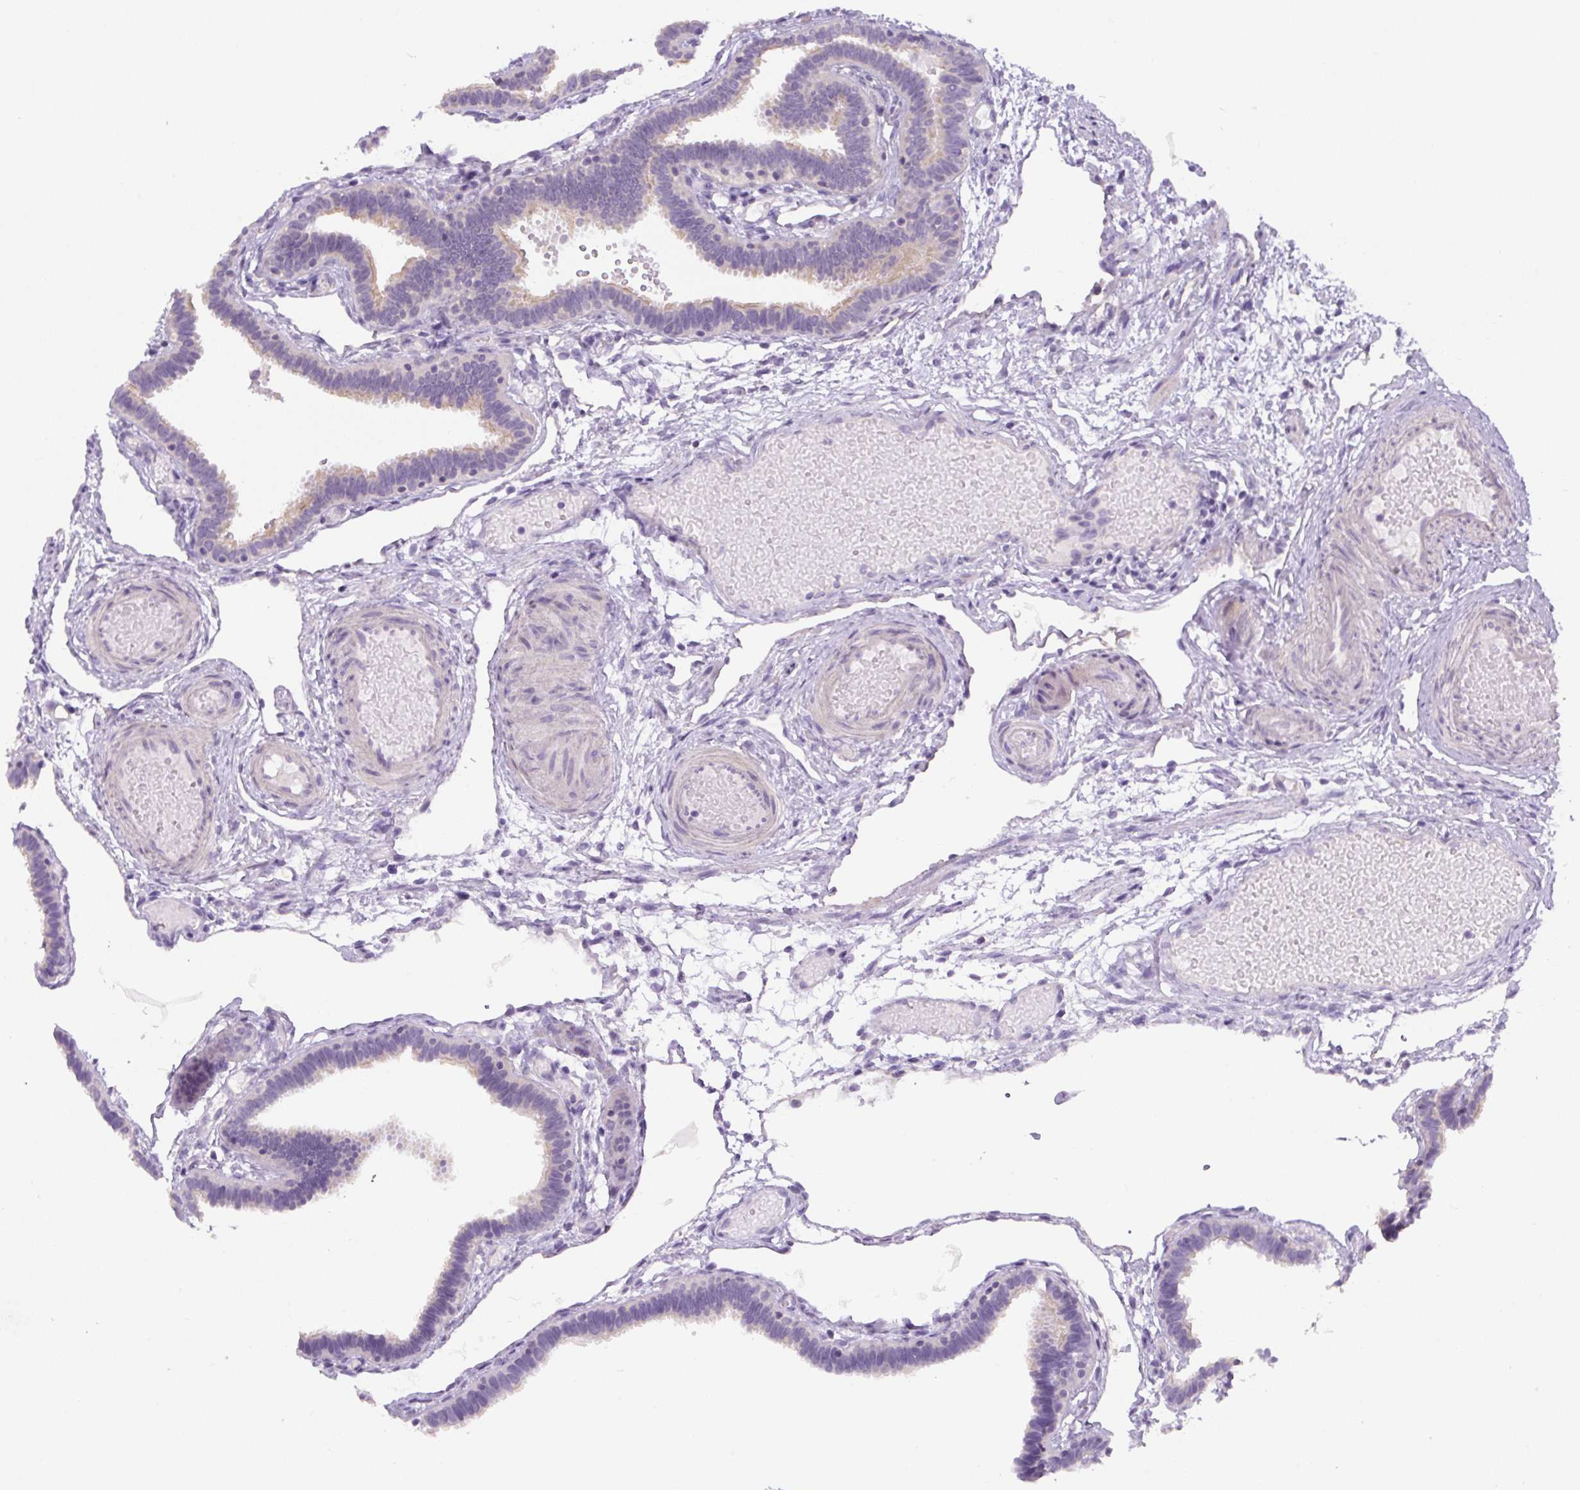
{"staining": {"intensity": "moderate", "quantity": "<25%", "location": "cytoplasmic/membranous"}, "tissue": "fallopian tube", "cell_type": "Glandular cells", "image_type": "normal", "snomed": [{"axis": "morphology", "description": "Normal tissue, NOS"}, {"axis": "topography", "description": "Fallopian tube"}], "caption": "A histopathology image of fallopian tube stained for a protein reveals moderate cytoplasmic/membranous brown staining in glandular cells.", "gene": "UBL3", "patient": {"sex": "female", "age": 37}}